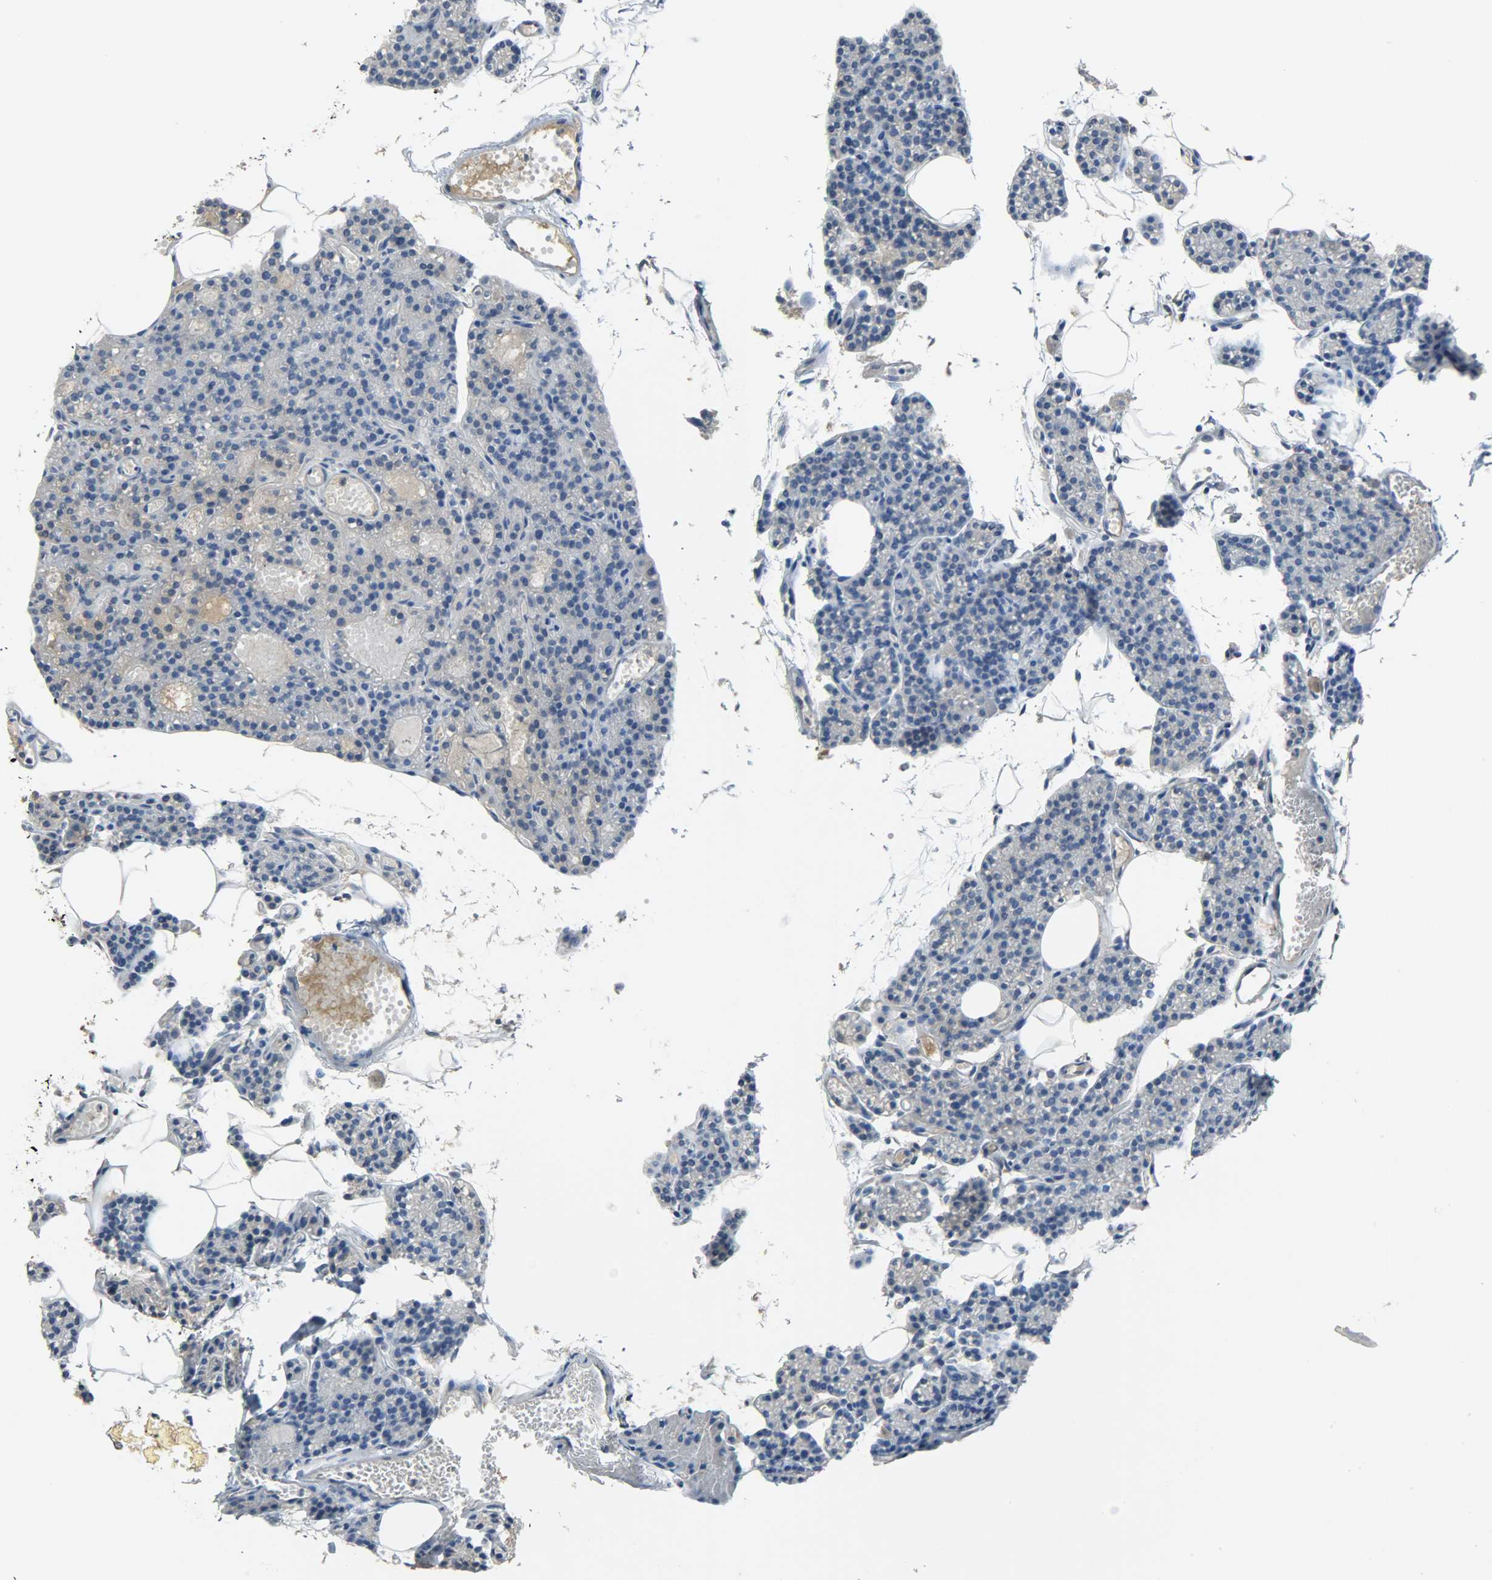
{"staining": {"intensity": "negative", "quantity": "none", "location": "none"}, "tissue": "parathyroid gland", "cell_type": "Glandular cells", "image_type": "normal", "snomed": [{"axis": "morphology", "description": "Normal tissue, NOS"}, {"axis": "topography", "description": "Parathyroid gland"}], "caption": "DAB immunohistochemical staining of benign human parathyroid gland displays no significant expression in glandular cells.", "gene": "CRP", "patient": {"sex": "female", "age": 60}}